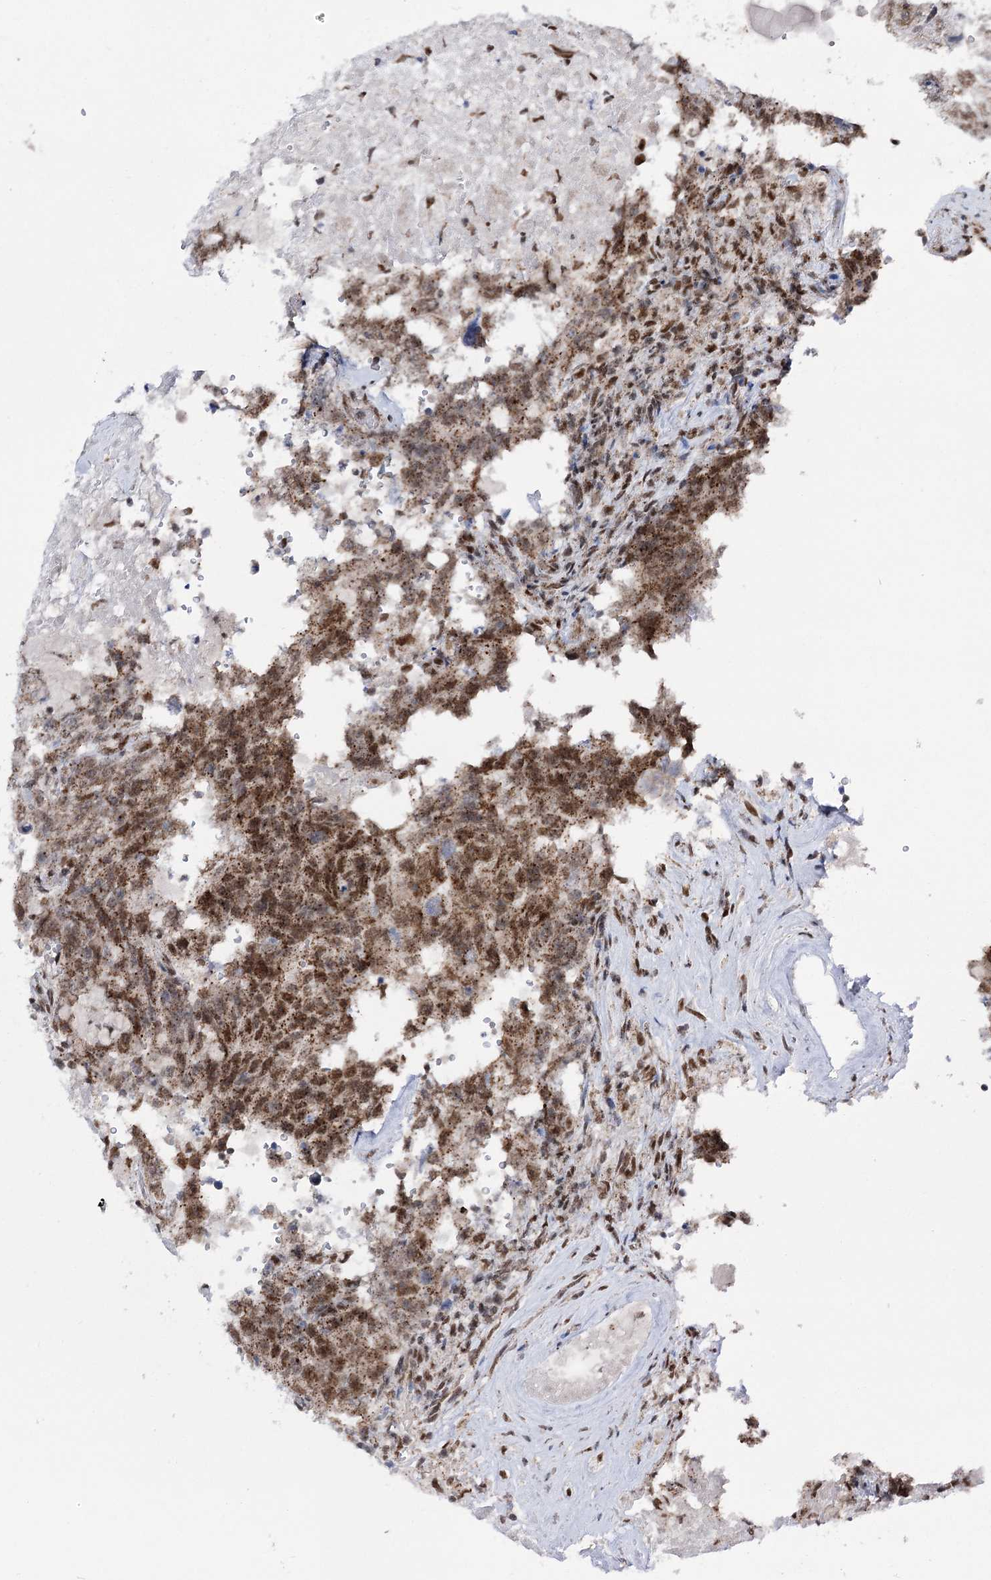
{"staining": {"intensity": "moderate", "quantity": ">75%", "location": "cytoplasmic/membranous,nuclear"}, "tissue": "testis cancer", "cell_type": "Tumor cells", "image_type": "cancer", "snomed": [{"axis": "morphology", "description": "Carcinoma, Embryonal, NOS"}, {"axis": "topography", "description": "Testis"}], "caption": "Immunohistochemical staining of testis cancer shows medium levels of moderate cytoplasmic/membranous and nuclear staining in approximately >75% of tumor cells.", "gene": "VGLL4", "patient": {"sex": "male", "age": 26}}